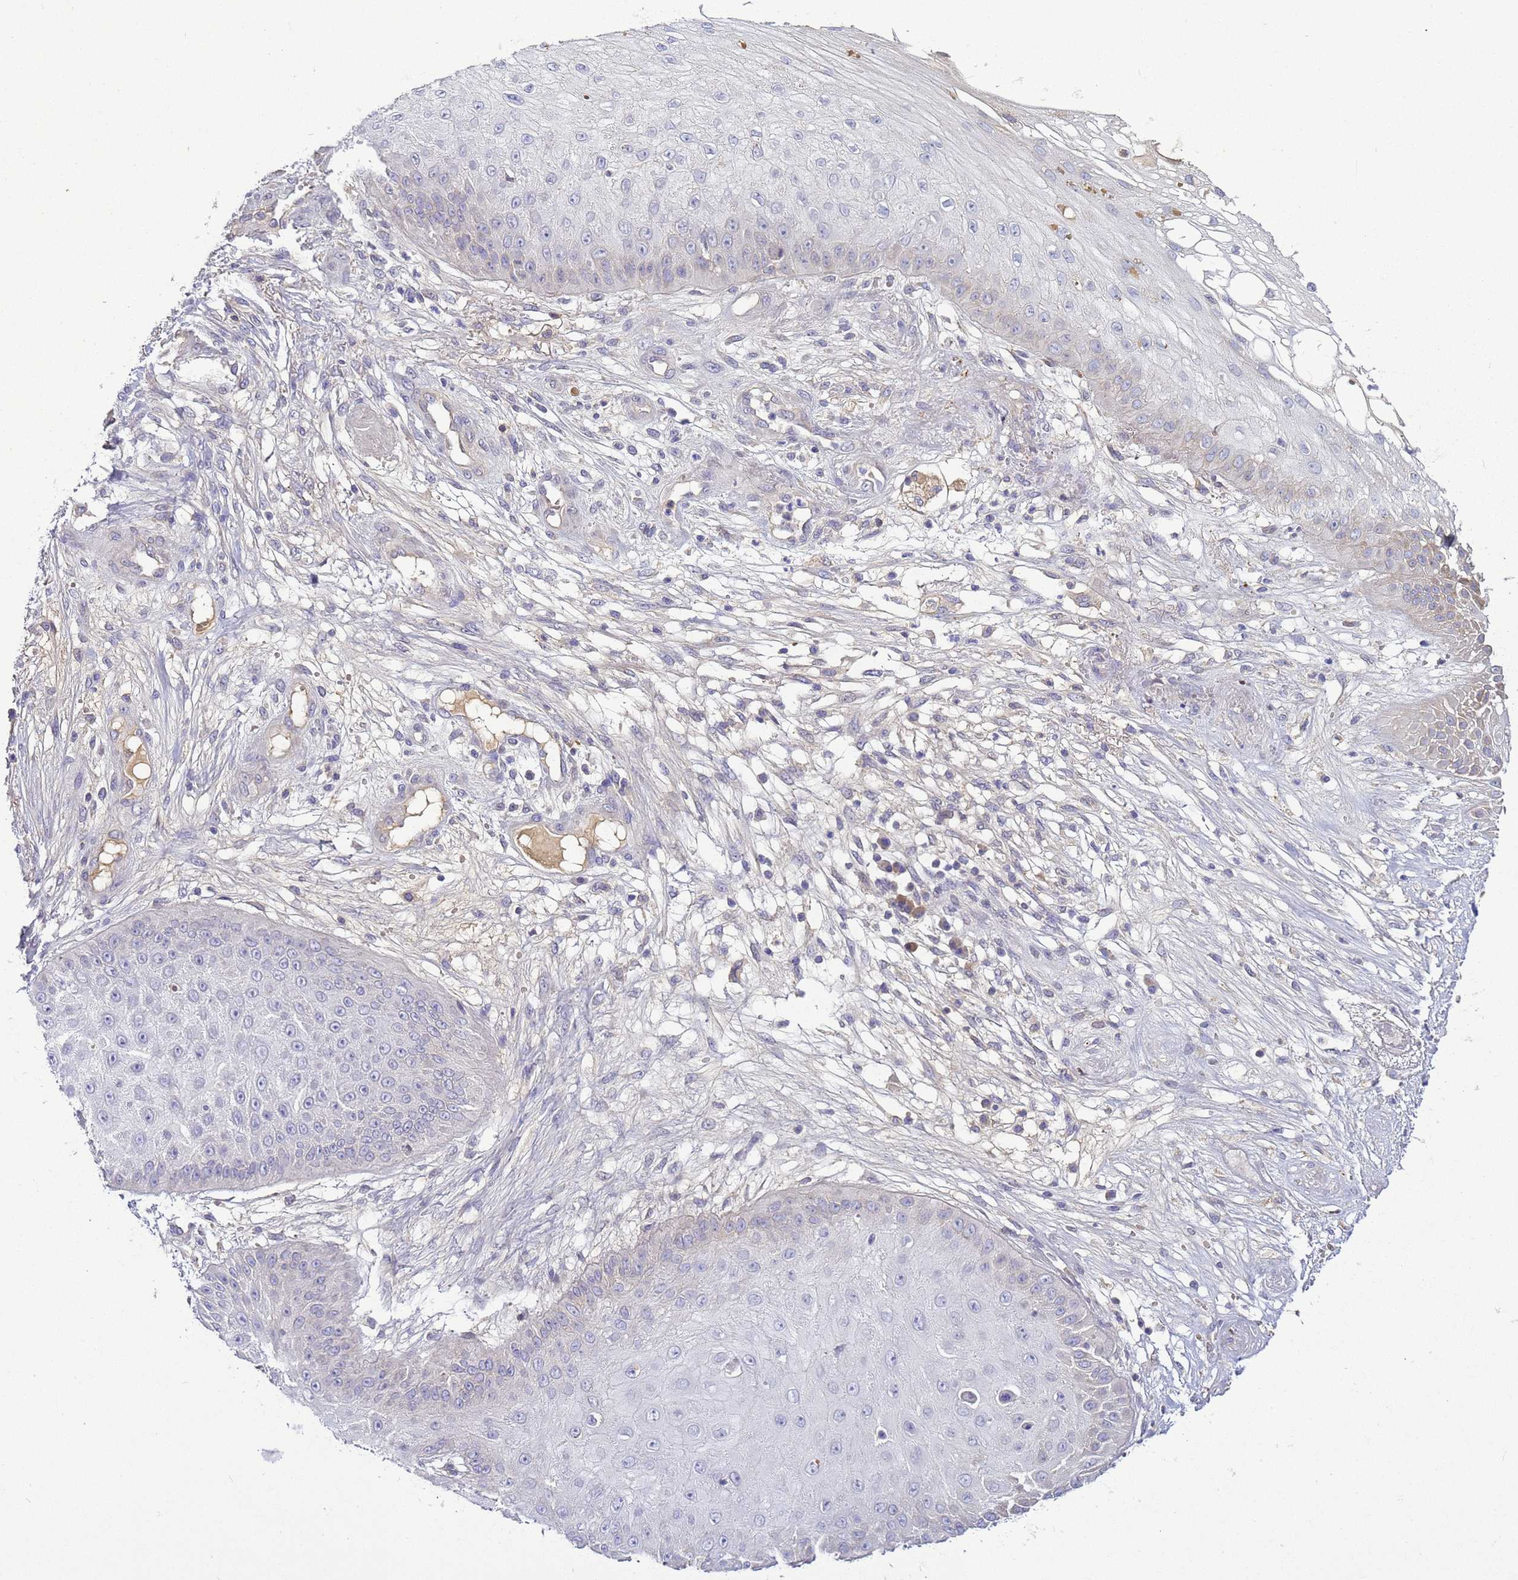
{"staining": {"intensity": "negative", "quantity": "none", "location": "none"}, "tissue": "skin cancer", "cell_type": "Tumor cells", "image_type": "cancer", "snomed": [{"axis": "morphology", "description": "Squamous cell carcinoma, NOS"}, {"axis": "topography", "description": "Skin"}], "caption": "Tumor cells show no significant staining in skin squamous cell carcinoma.", "gene": "TBCD", "patient": {"sex": "male", "age": 70}}